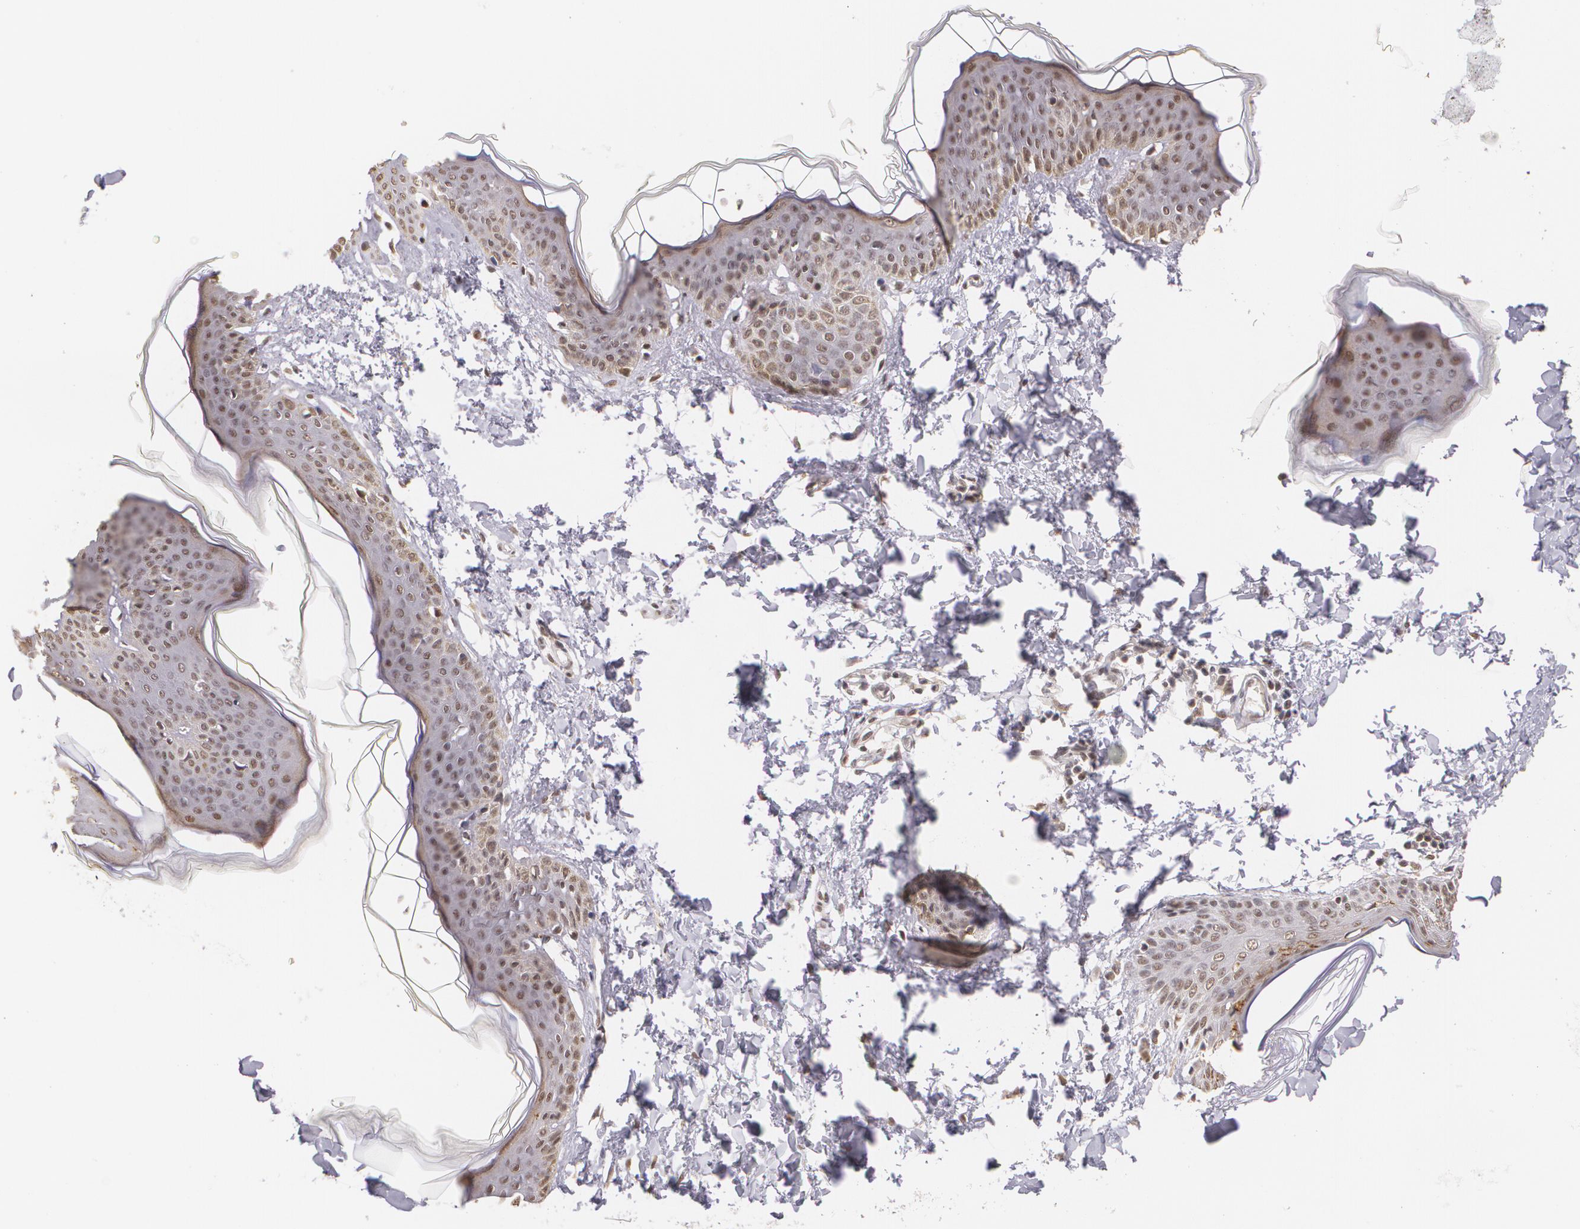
{"staining": {"intensity": "moderate", "quantity": ">75%", "location": "nuclear"}, "tissue": "skin", "cell_type": "Fibroblasts", "image_type": "normal", "snomed": [{"axis": "morphology", "description": "Normal tissue, NOS"}, {"axis": "topography", "description": "Skin"}], "caption": "Protein staining of unremarkable skin shows moderate nuclear staining in about >75% of fibroblasts. (IHC, brightfield microscopy, high magnification).", "gene": "ALX1", "patient": {"sex": "female", "age": 17}}